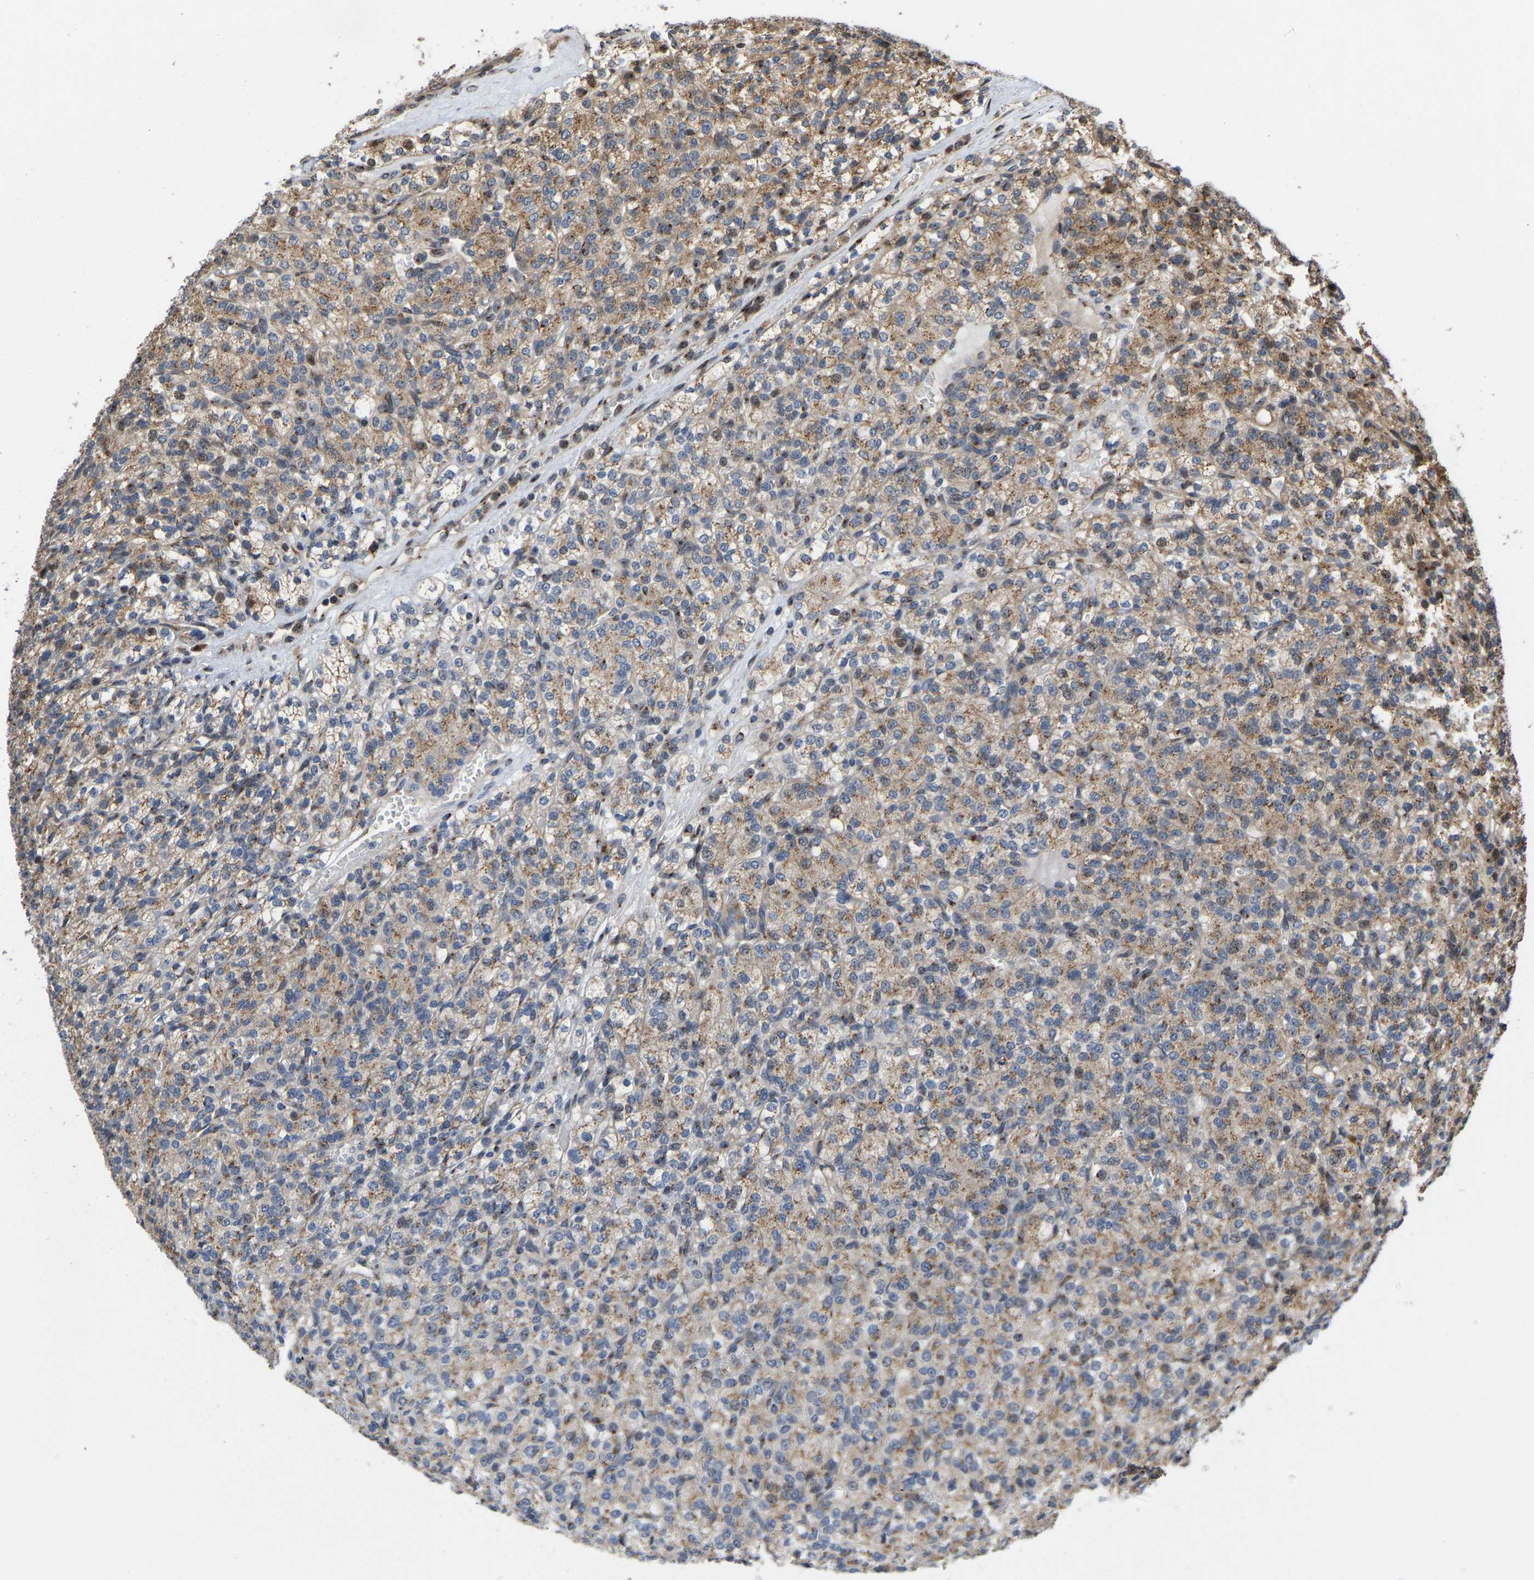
{"staining": {"intensity": "moderate", "quantity": ">75%", "location": "cytoplasmic/membranous"}, "tissue": "renal cancer", "cell_type": "Tumor cells", "image_type": "cancer", "snomed": [{"axis": "morphology", "description": "Adenocarcinoma, NOS"}, {"axis": "topography", "description": "Kidney"}], "caption": "Immunohistochemistry staining of renal adenocarcinoma, which demonstrates medium levels of moderate cytoplasmic/membranous positivity in approximately >75% of tumor cells indicating moderate cytoplasmic/membranous protein positivity. The staining was performed using DAB (3,3'-diaminobenzidine) (brown) for protein detection and nuclei were counterstained in hematoxylin (blue).", "gene": "YIPF4", "patient": {"sex": "male", "age": 77}}